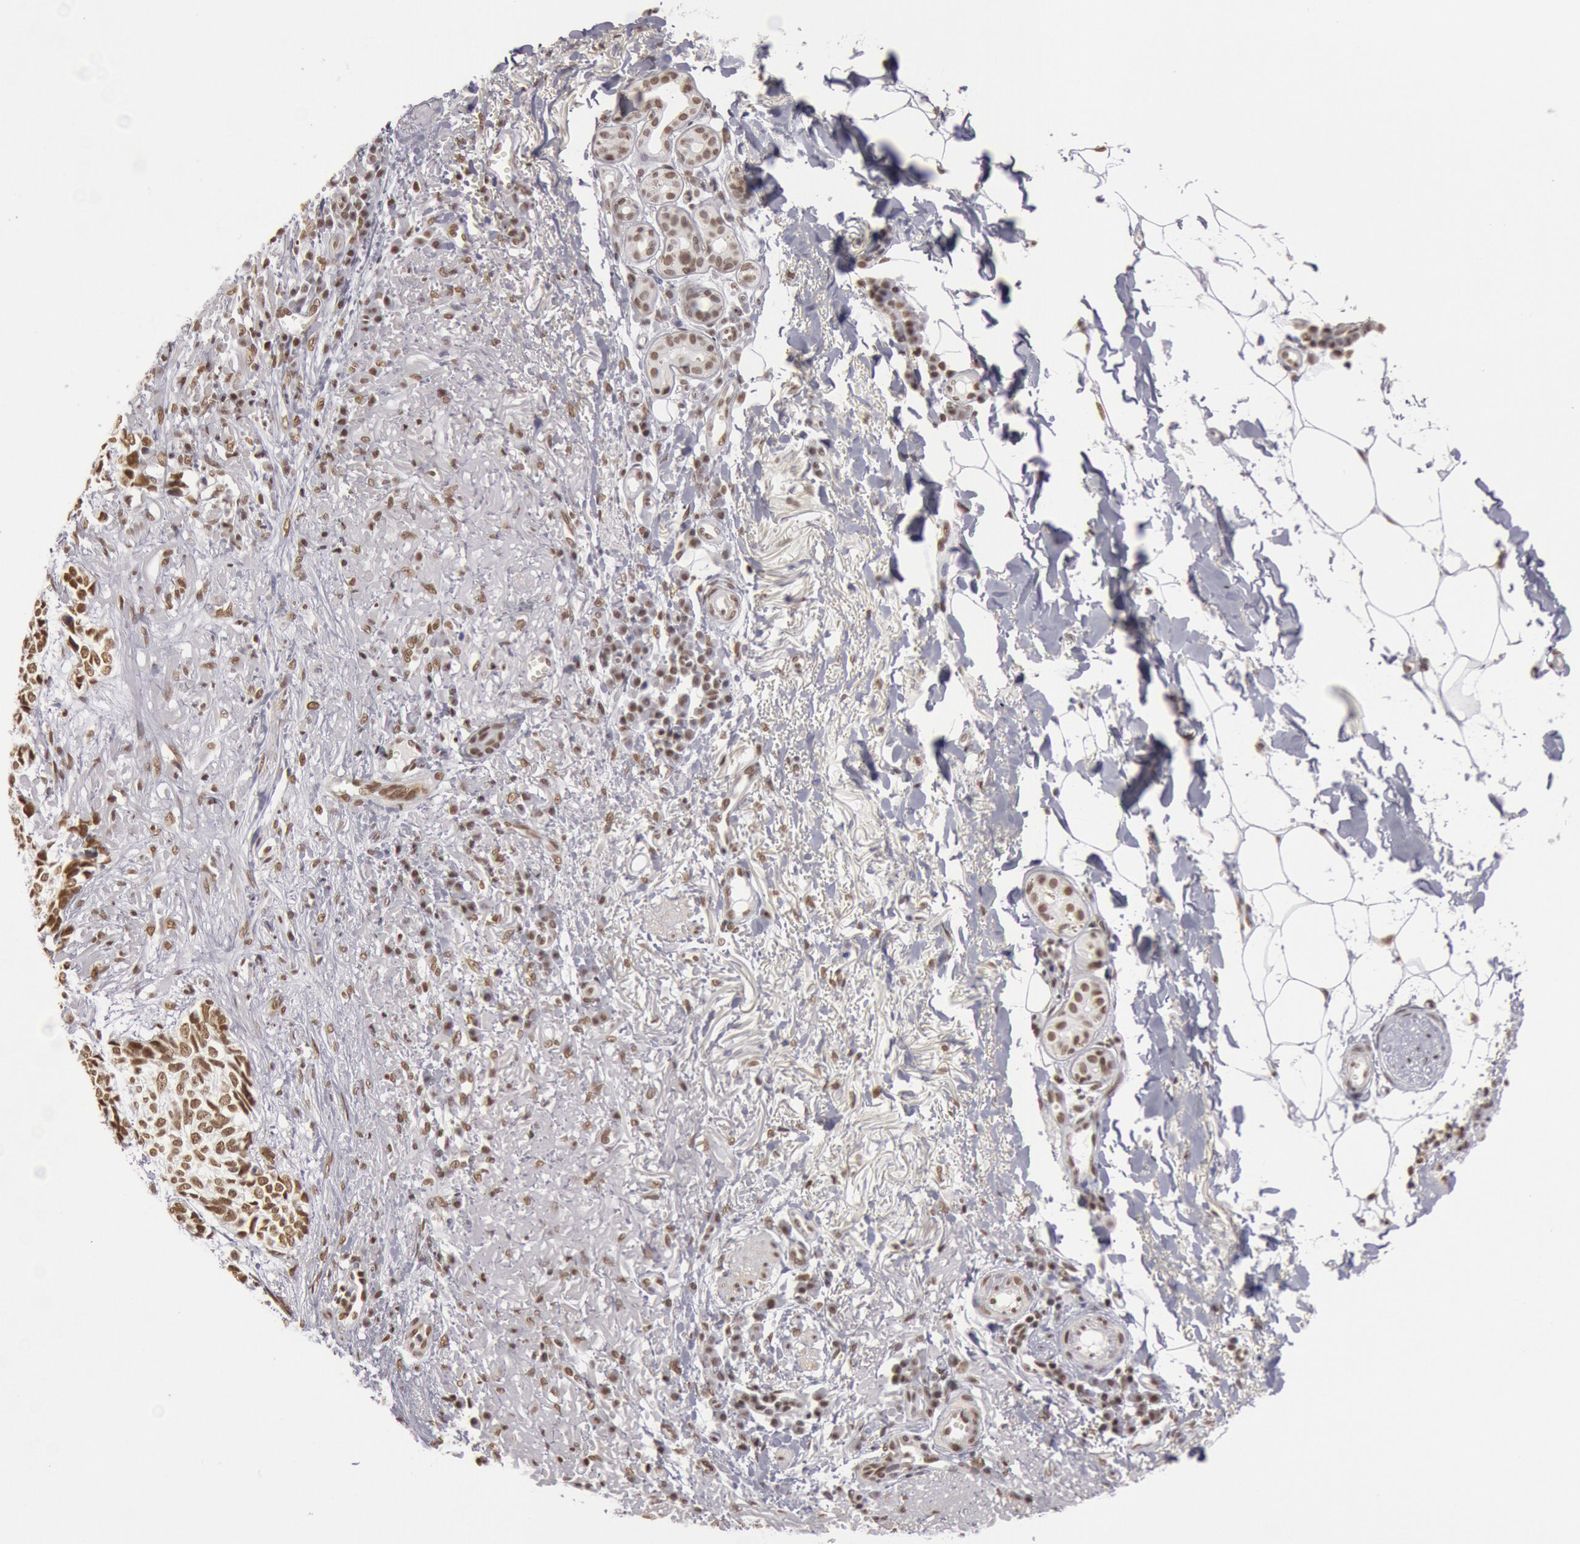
{"staining": {"intensity": "moderate", "quantity": ">75%", "location": "nuclear"}, "tissue": "skin cancer", "cell_type": "Tumor cells", "image_type": "cancer", "snomed": [{"axis": "morphology", "description": "Normal tissue, NOS"}, {"axis": "morphology", "description": "Basal cell carcinoma"}, {"axis": "topography", "description": "Skin"}], "caption": "An immunohistochemistry (IHC) micrograph of tumor tissue is shown. Protein staining in brown highlights moderate nuclear positivity in skin cancer (basal cell carcinoma) within tumor cells.", "gene": "ESS2", "patient": {"sex": "female", "age": 65}}